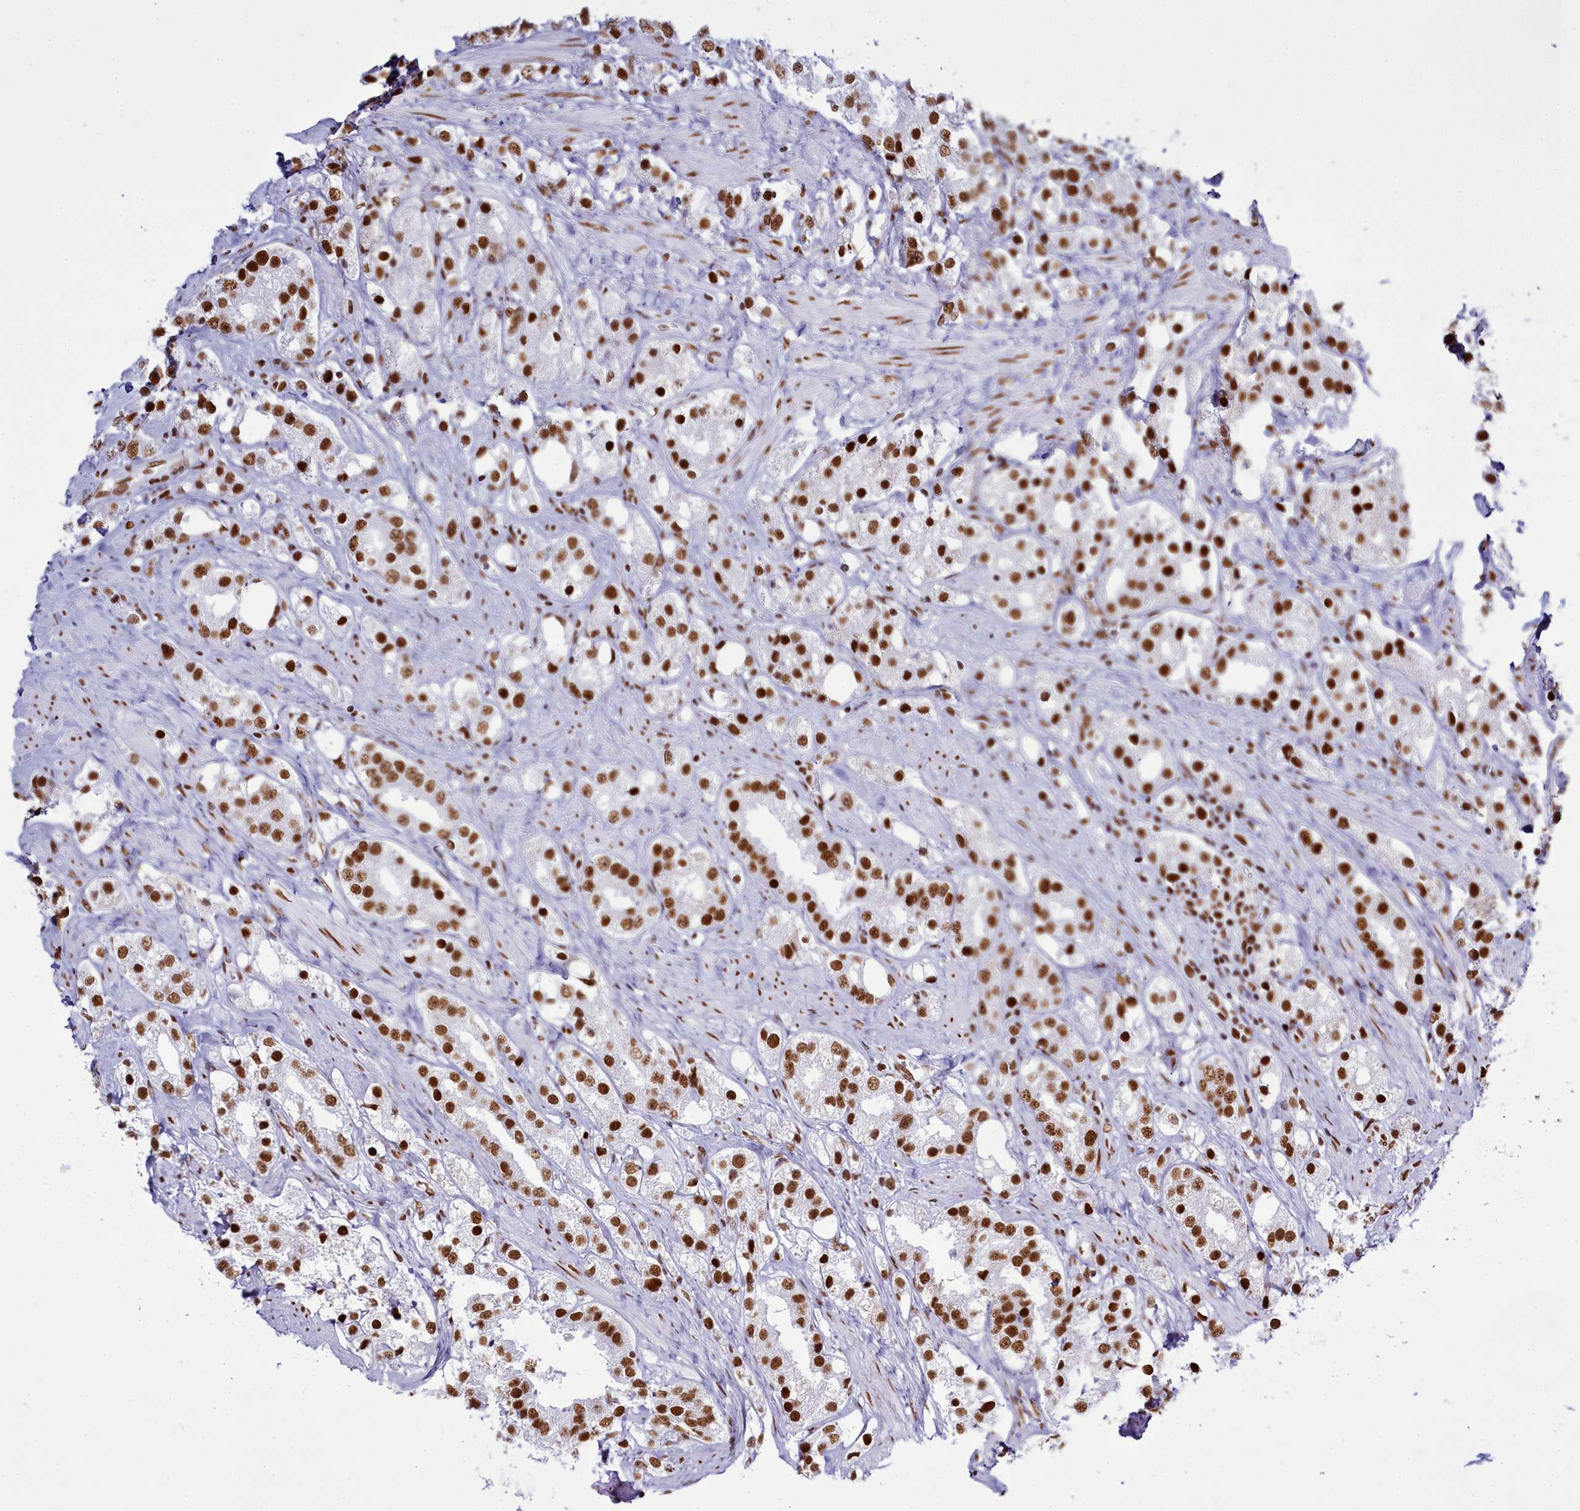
{"staining": {"intensity": "strong", "quantity": ">75%", "location": "nuclear"}, "tissue": "prostate cancer", "cell_type": "Tumor cells", "image_type": "cancer", "snomed": [{"axis": "morphology", "description": "Adenocarcinoma, NOS"}, {"axis": "topography", "description": "Prostate"}], "caption": "This is an image of immunohistochemistry staining of adenocarcinoma (prostate), which shows strong expression in the nuclear of tumor cells.", "gene": "RALY", "patient": {"sex": "male", "age": 79}}